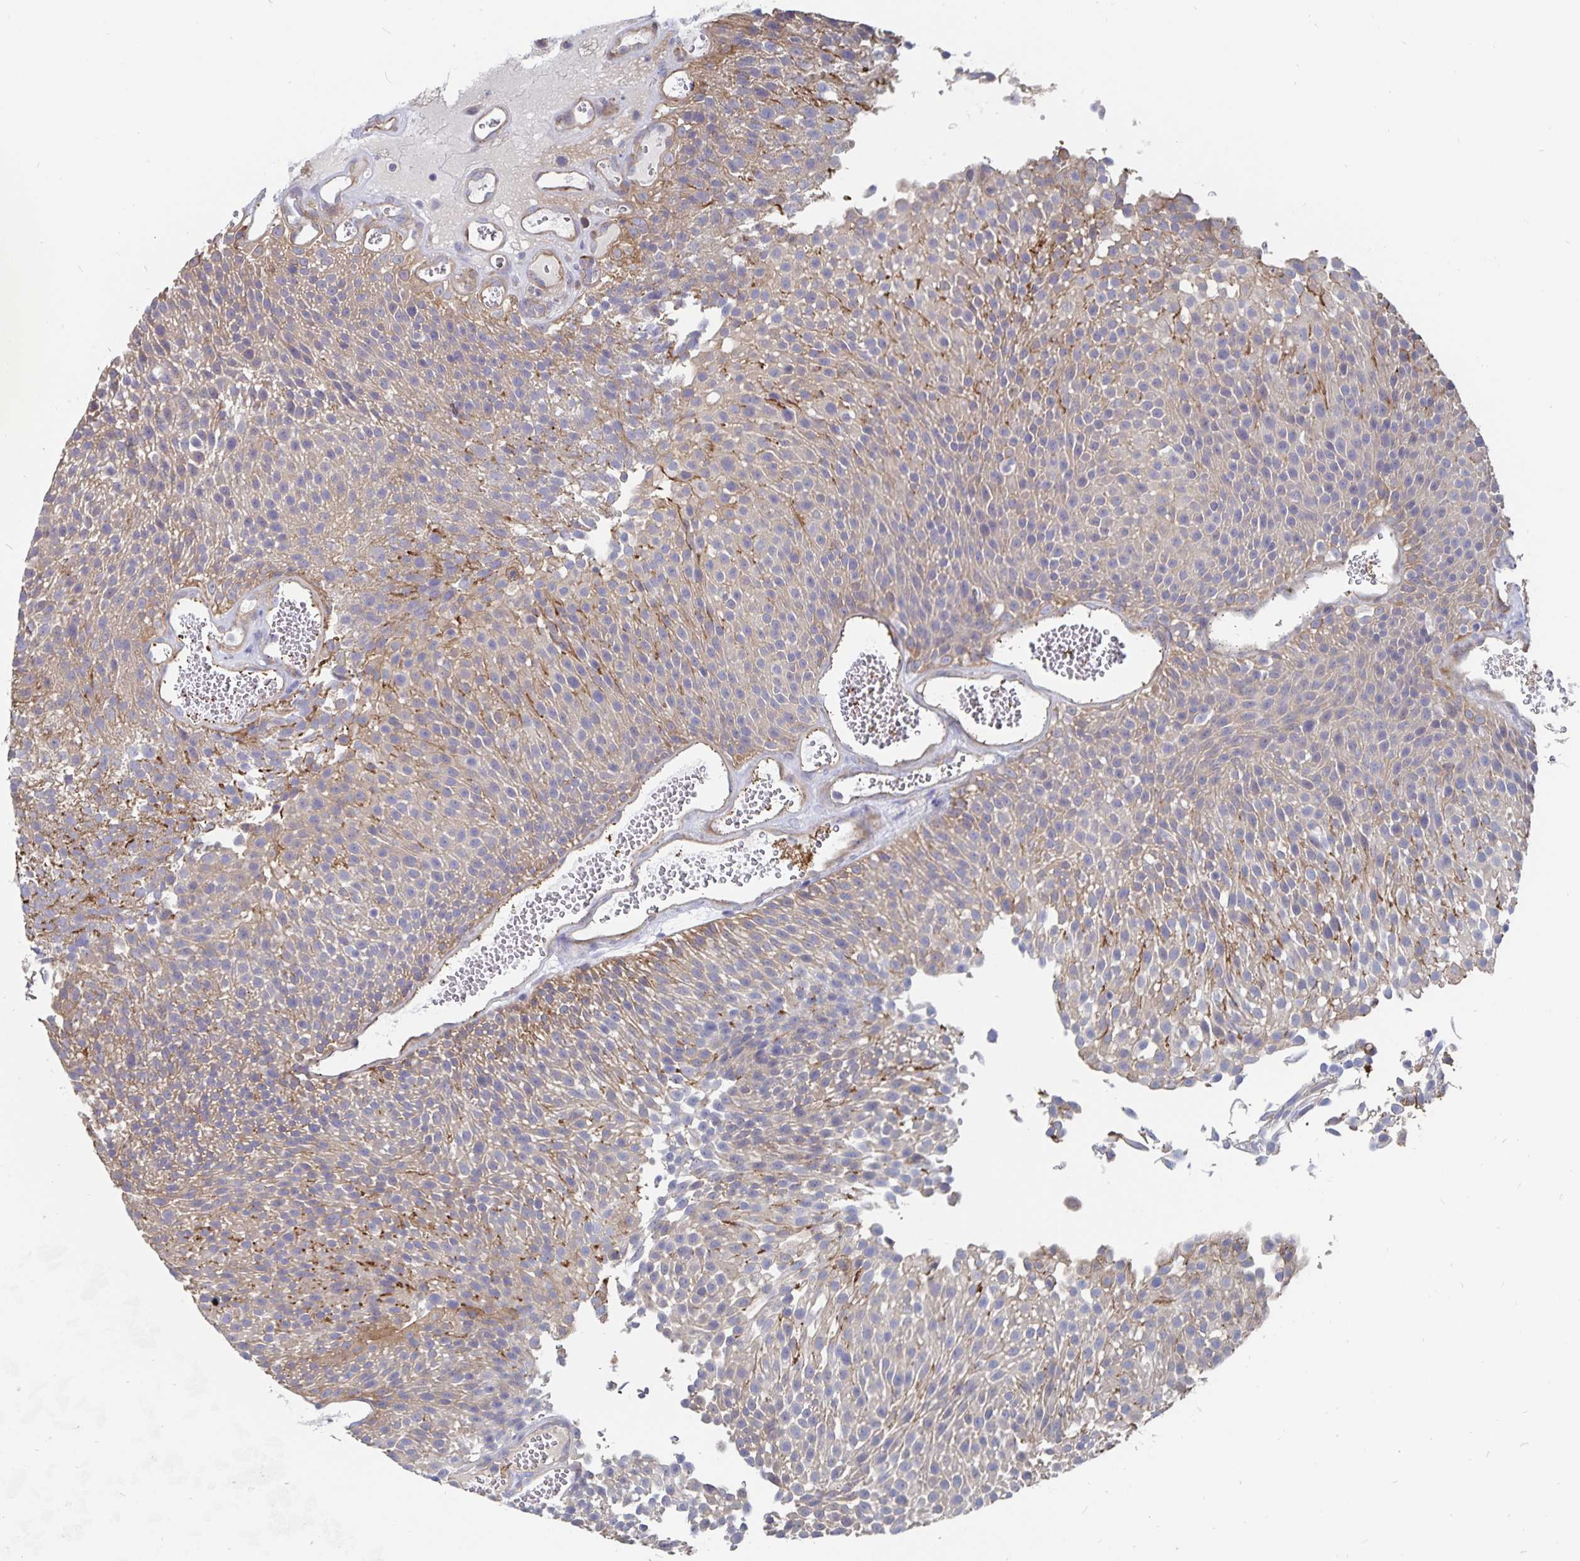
{"staining": {"intensity": "moderate", "quantity": "<25%", "location": "cytoplasmic/membranous"}, "tissue": "urothelial cancer", "cell_type": "Tumor cells", "image_type": "cancer", "snomed": [{"axis": "morphology", "description": "Urothelial carcinoma, Low grade"}, {"axis": "topography", "description": "Urinary bladder"}], "caption": "Urothelial cancer stained for a protein (brown) reveals moderate cytoplasmic/membranous positive expression in about <25% of tumor cells.", "gene": "SSTR1", "patient": {"sex": "female", "age": 79}}